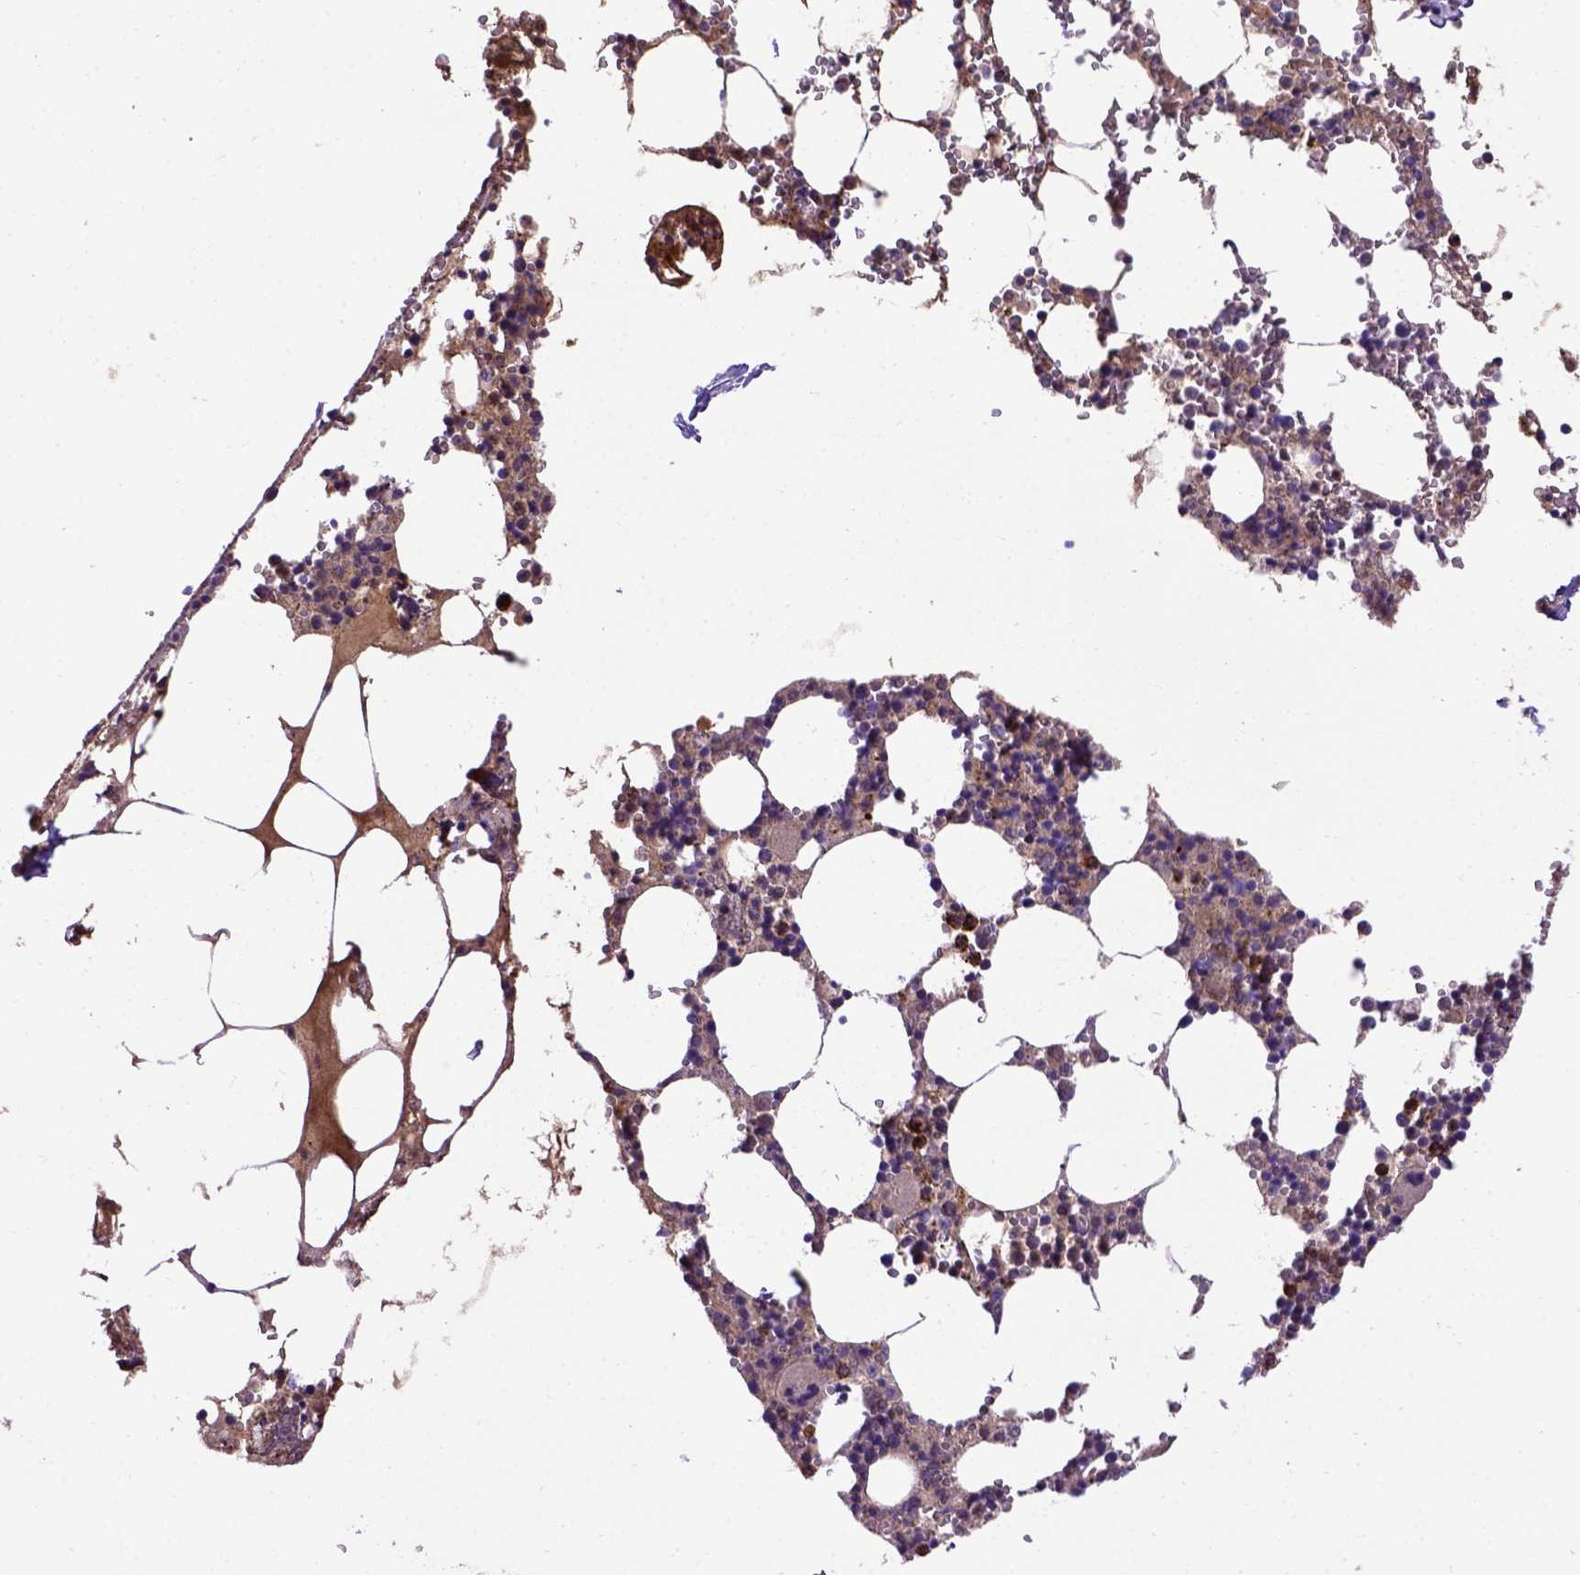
{"staining": {"intensity": "moderate", "quantity": "<25%", "location": "cytoplasmic/membranous,nuclear"}, "tissue": "bone marrow", "cell_type": "Hematopoietic cells", "image_type": "normal", "snomed": [{"axis": "morphology", "description": "Normal tissue, NOS"}, {"axis": "topography", "description": "Bone marrow"}], "caption": "Immunohistochemistry (IHC) photomicrograph of benign bone marrow: bone marrow stained using immunohistochemistry exhibits low levels of moderate protein expression localized specifically in the cytoplasmic/membranous,nuclear of hematopoietic cells, appearing as a cytoplasmic/membranous,nuclear brown color.", "gene": "ADAM12", "patient": {"sex": "male", "age": 54}}